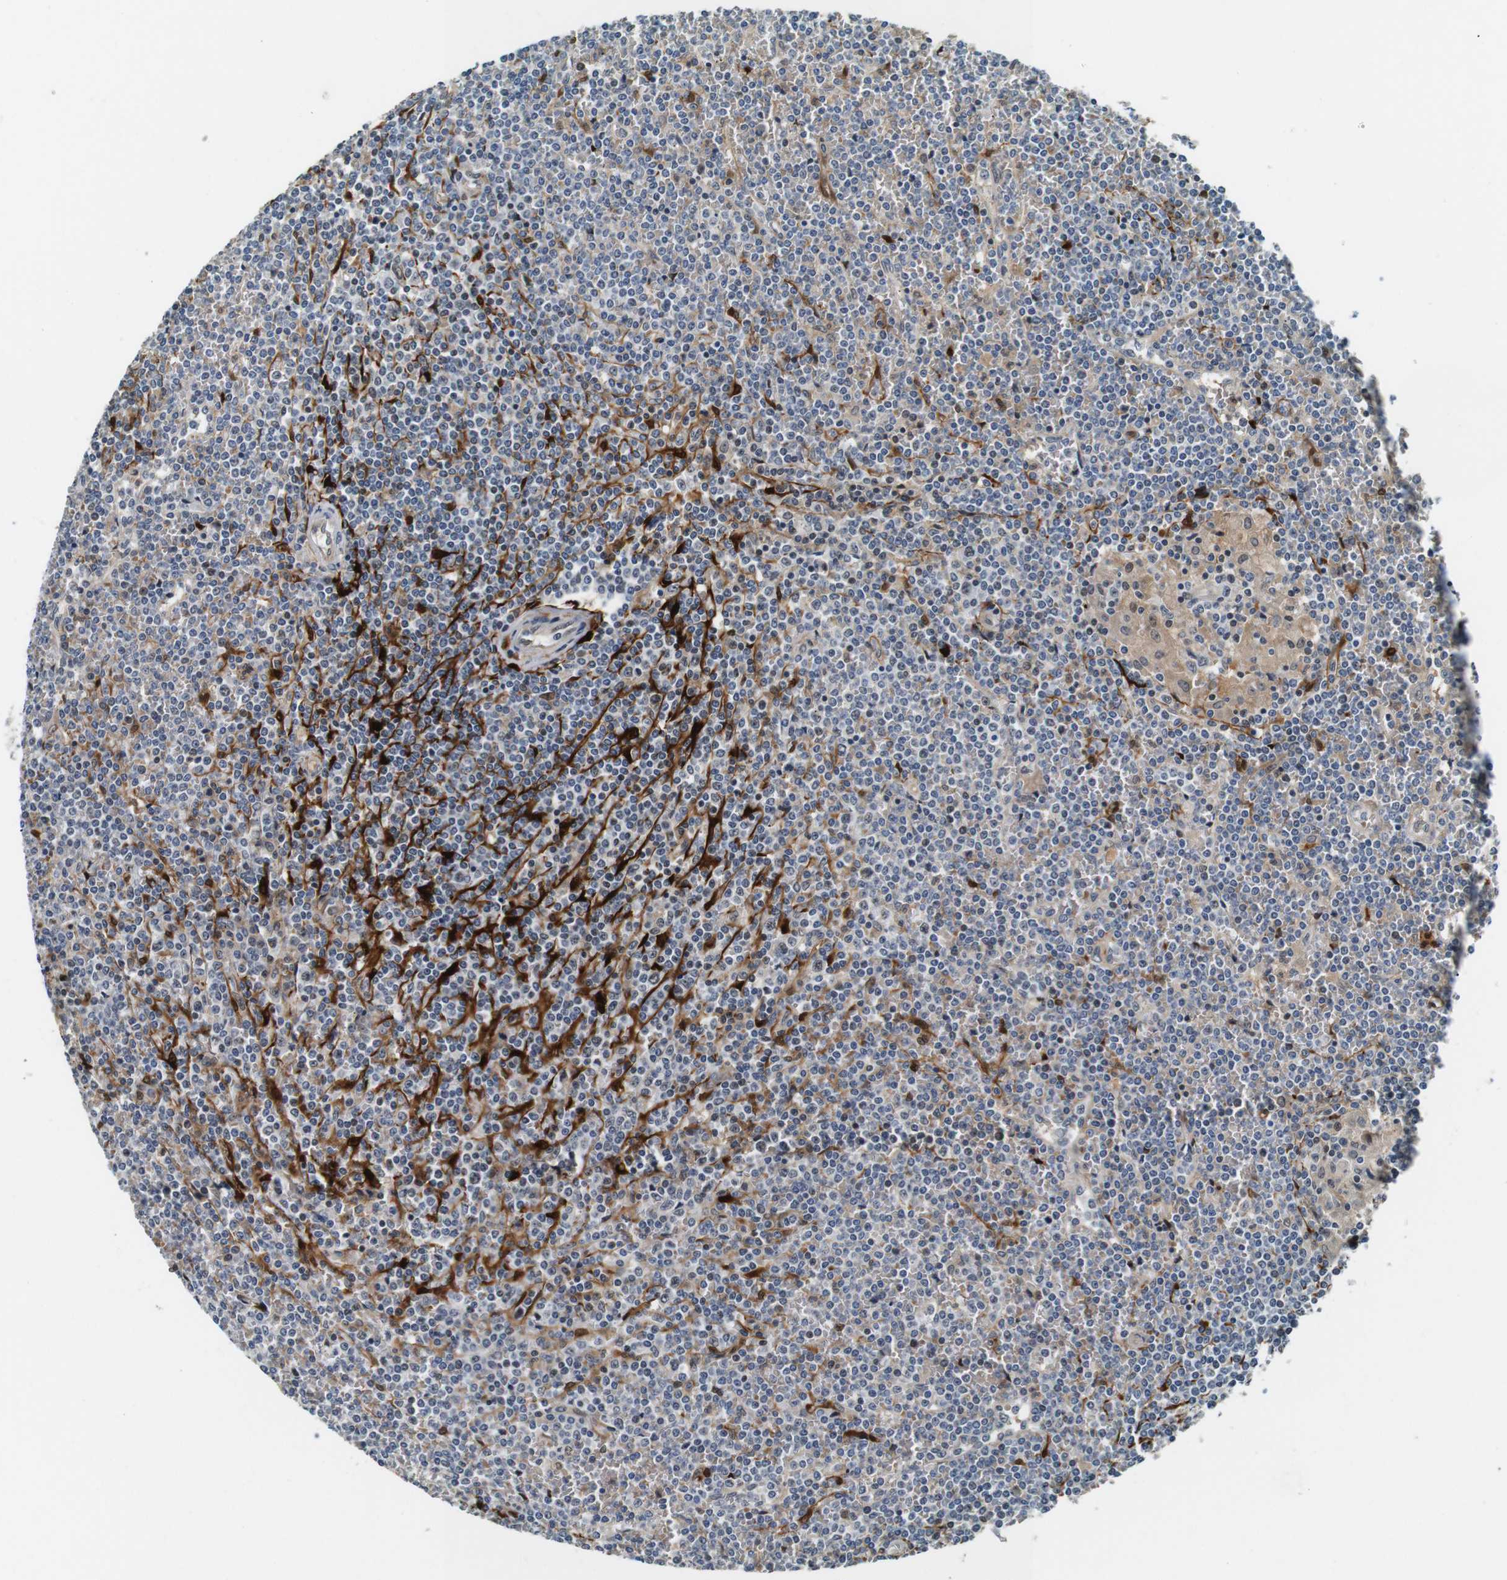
{"staining": {"intensity": "weak", "quantity": "<25%", "location": "cytoplasmic/membranous,nuclear"}, "tissue": "lymphoma", "cell_type": "Tumor cells", "image_type": "cancer", "snomed": [{"axis": "morphology", "description": "Malignant lymphoma, non-Hodgkin's type, Low grade"}, {"axis": "topography", "description": "Spleen"}], "caption": "Photomicrograph shows no significant protein staining in tumor cells of lymphoma.", "gene": "LXN", "patient": {"sex": "female", "age": 19}}